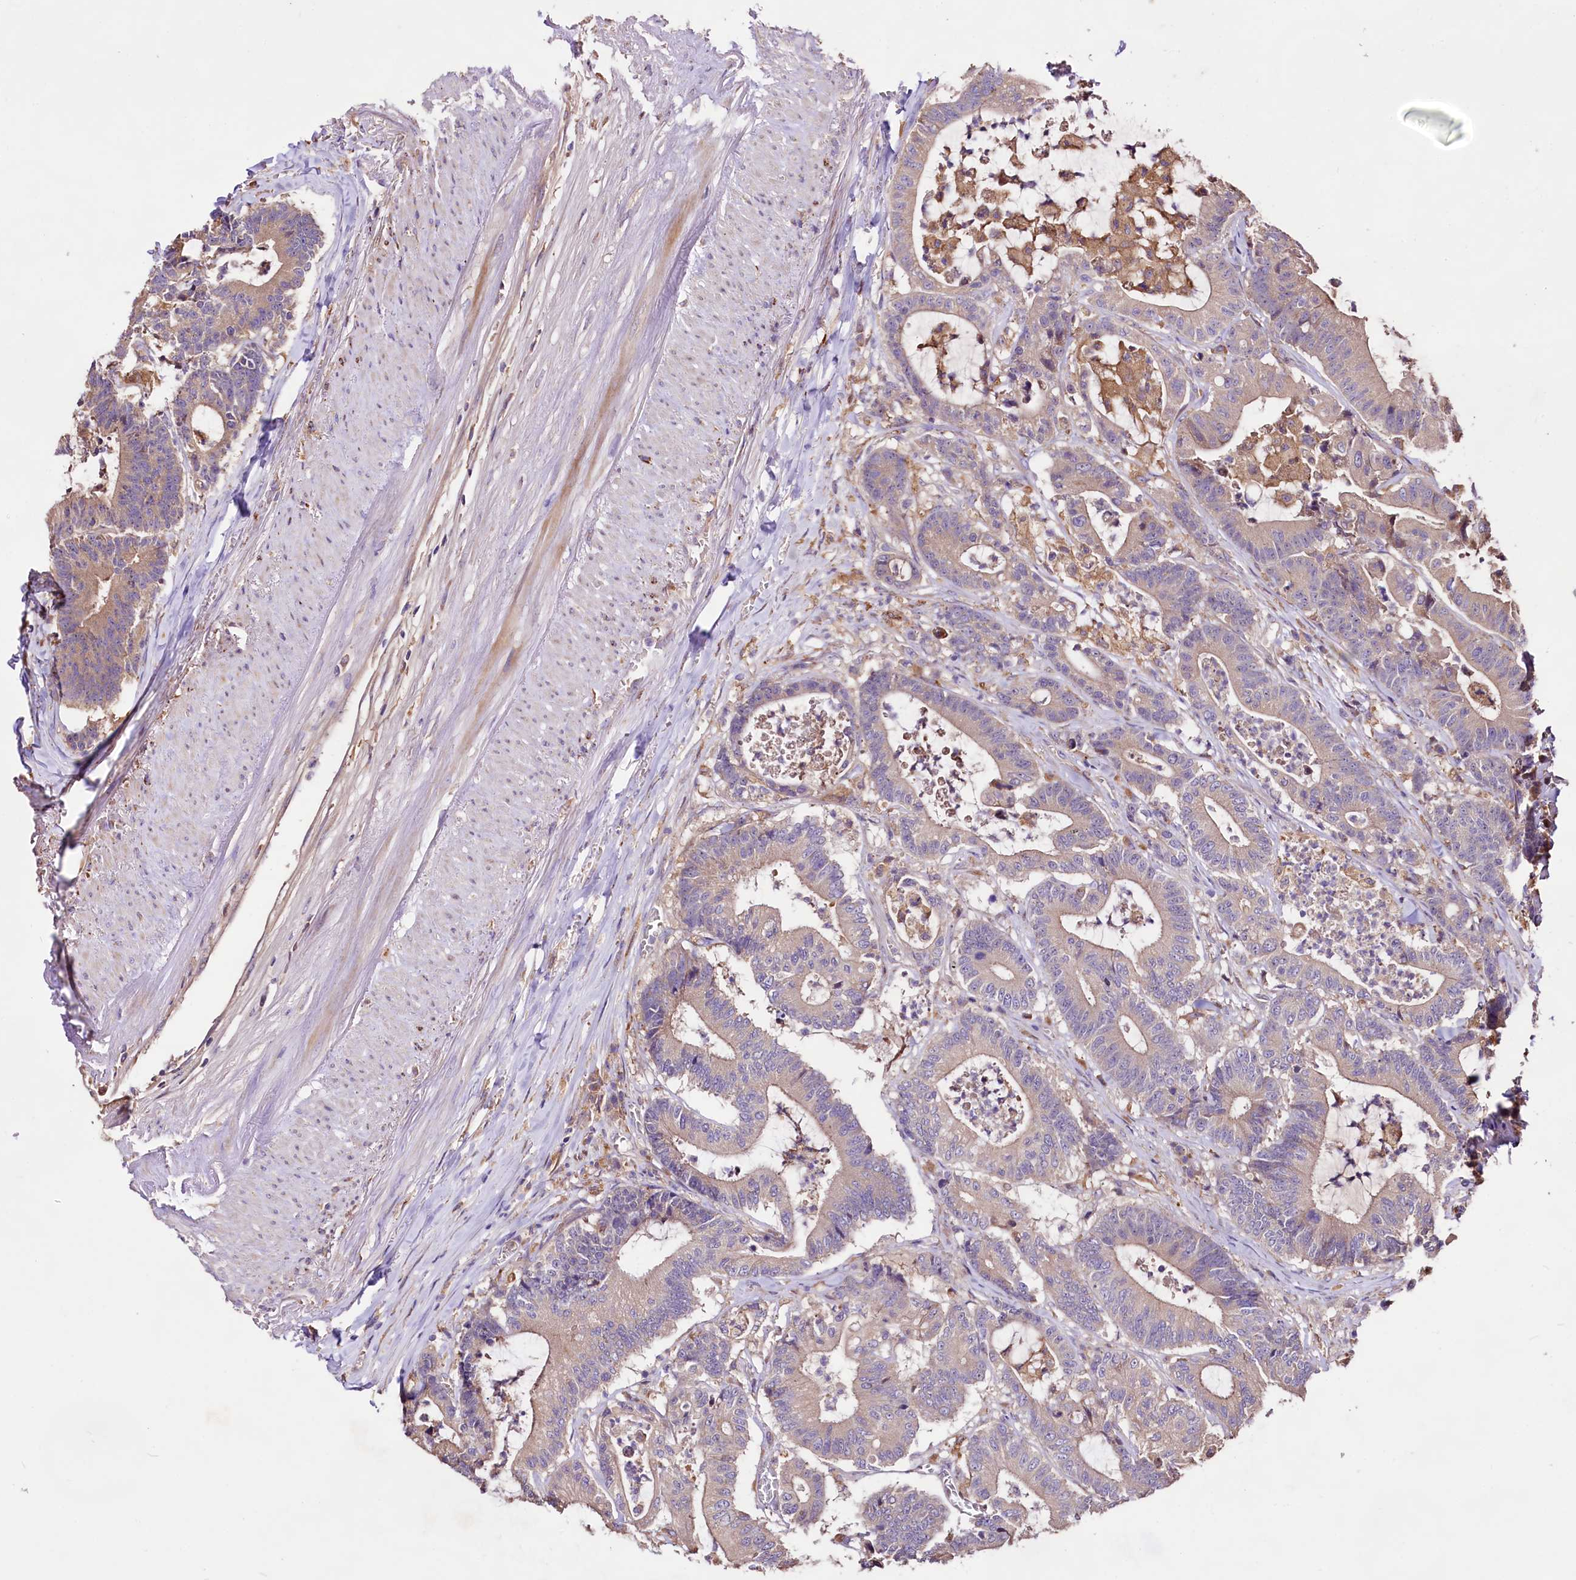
{"staining": {"intensity": "negative", "quantity": "none", "location": "none"}, "tissue": "colorectal cancer", "cell_type": "Tumor cells", "image_type": "cancer", "snomed": [{"axis": "morphology", "description": "Adenocarcinoma, NOS"}, {"axis": "topography", "description": "Colon"}], "caption": "The IHC histopathology image has no significant staining in tumor cells of adenocarcinoma (colorectal) tissue.", "gene": "DMXL2", "patient": {"sex": "female", "age": 84}}